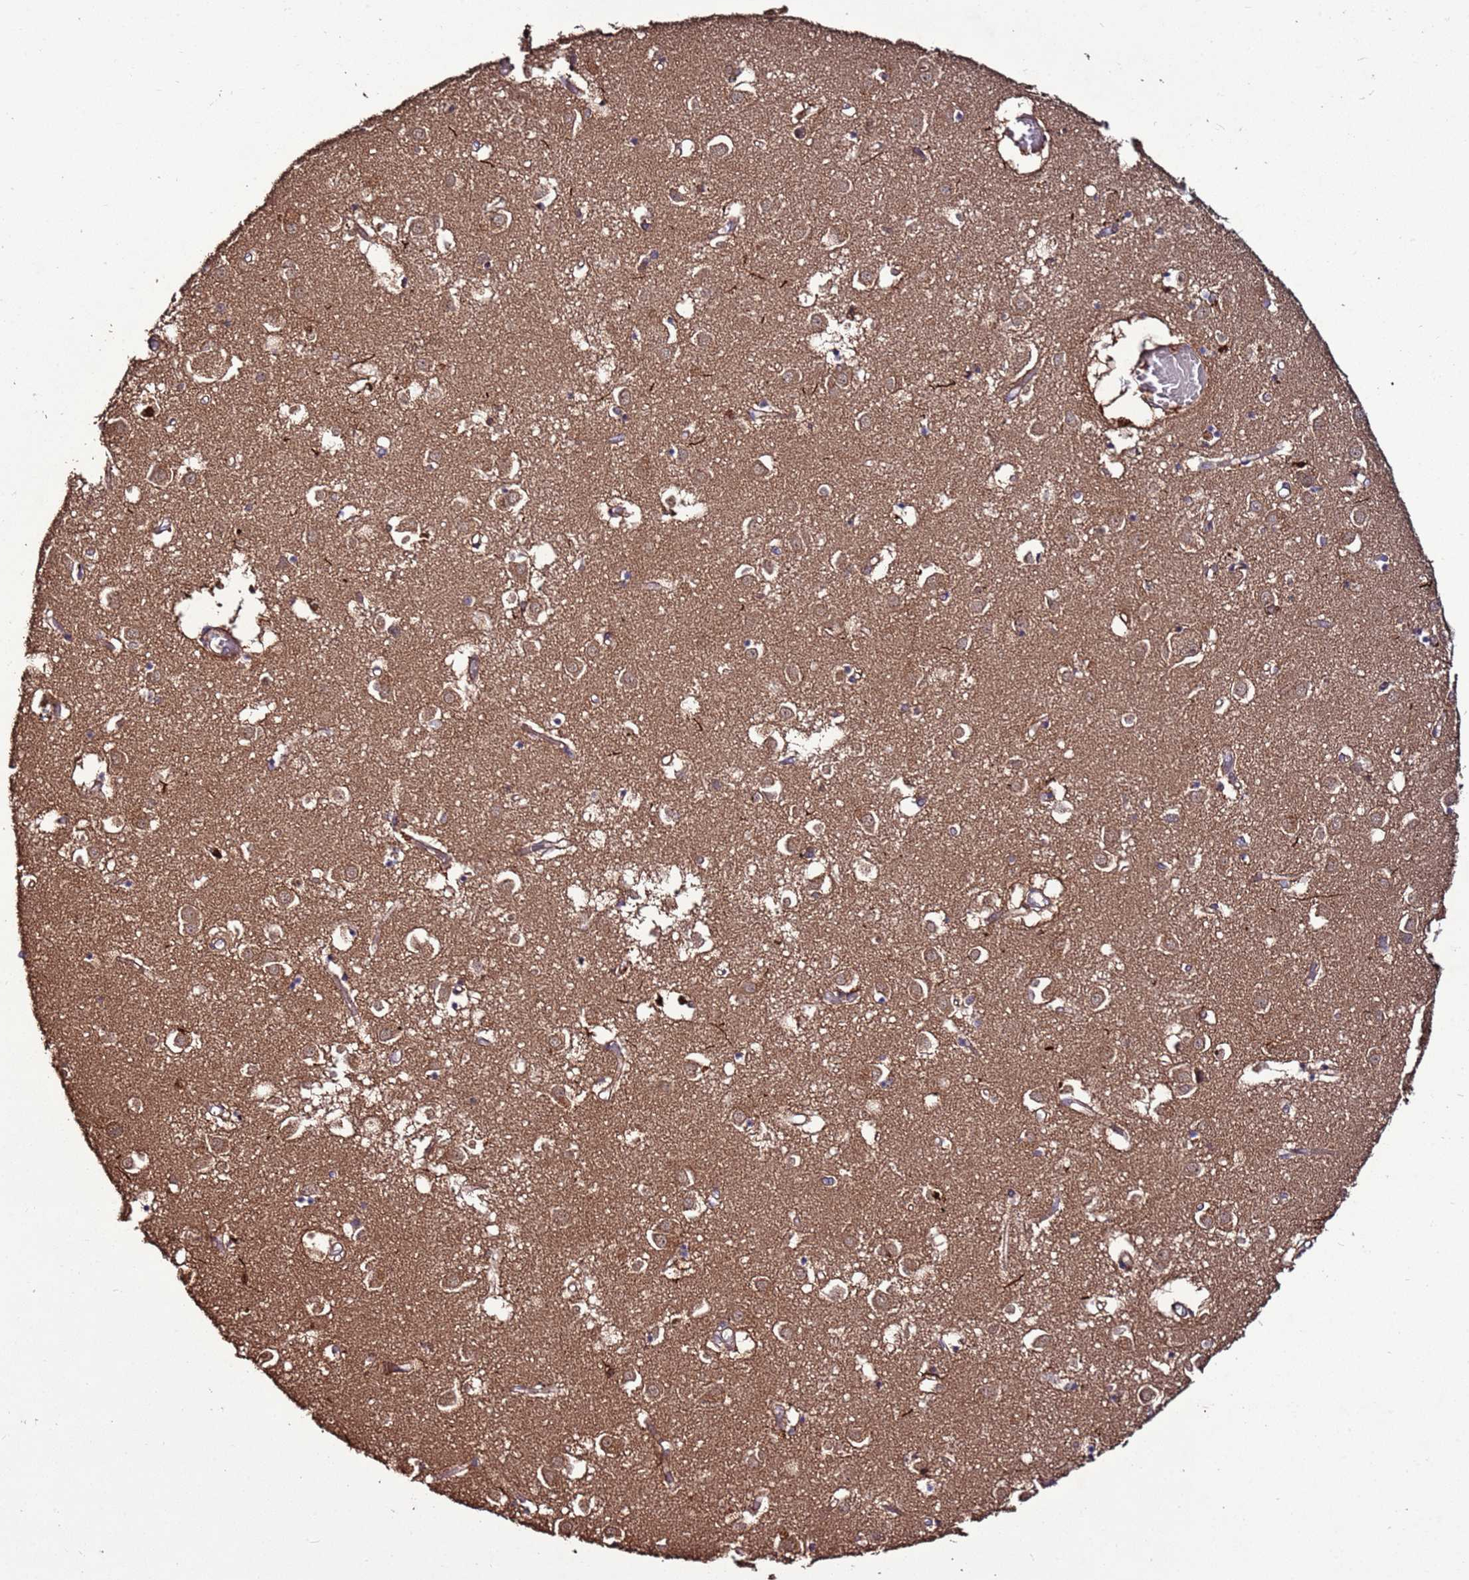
{"staining": {"intensity": "weak", "quantity": "25%-75%", "location": "cytoplasmic/membranous"}, "tissue": "caudate", "cell_type": "Glial cells", "image_type": "normal", "snomed": [{"axis": "morphology", "description": "Normal tissue, NOS"}, {"axis": "topography", "description": "Lateral ventricle wall"}], "caption": "This is an image of immunohistochemistry staining of unremarkable caudate, which shows weak expression in the cytoplasmic/membranous of glial cells.", "gene": "RPS15A", "patient": {"sex": "male", "age": 70}}